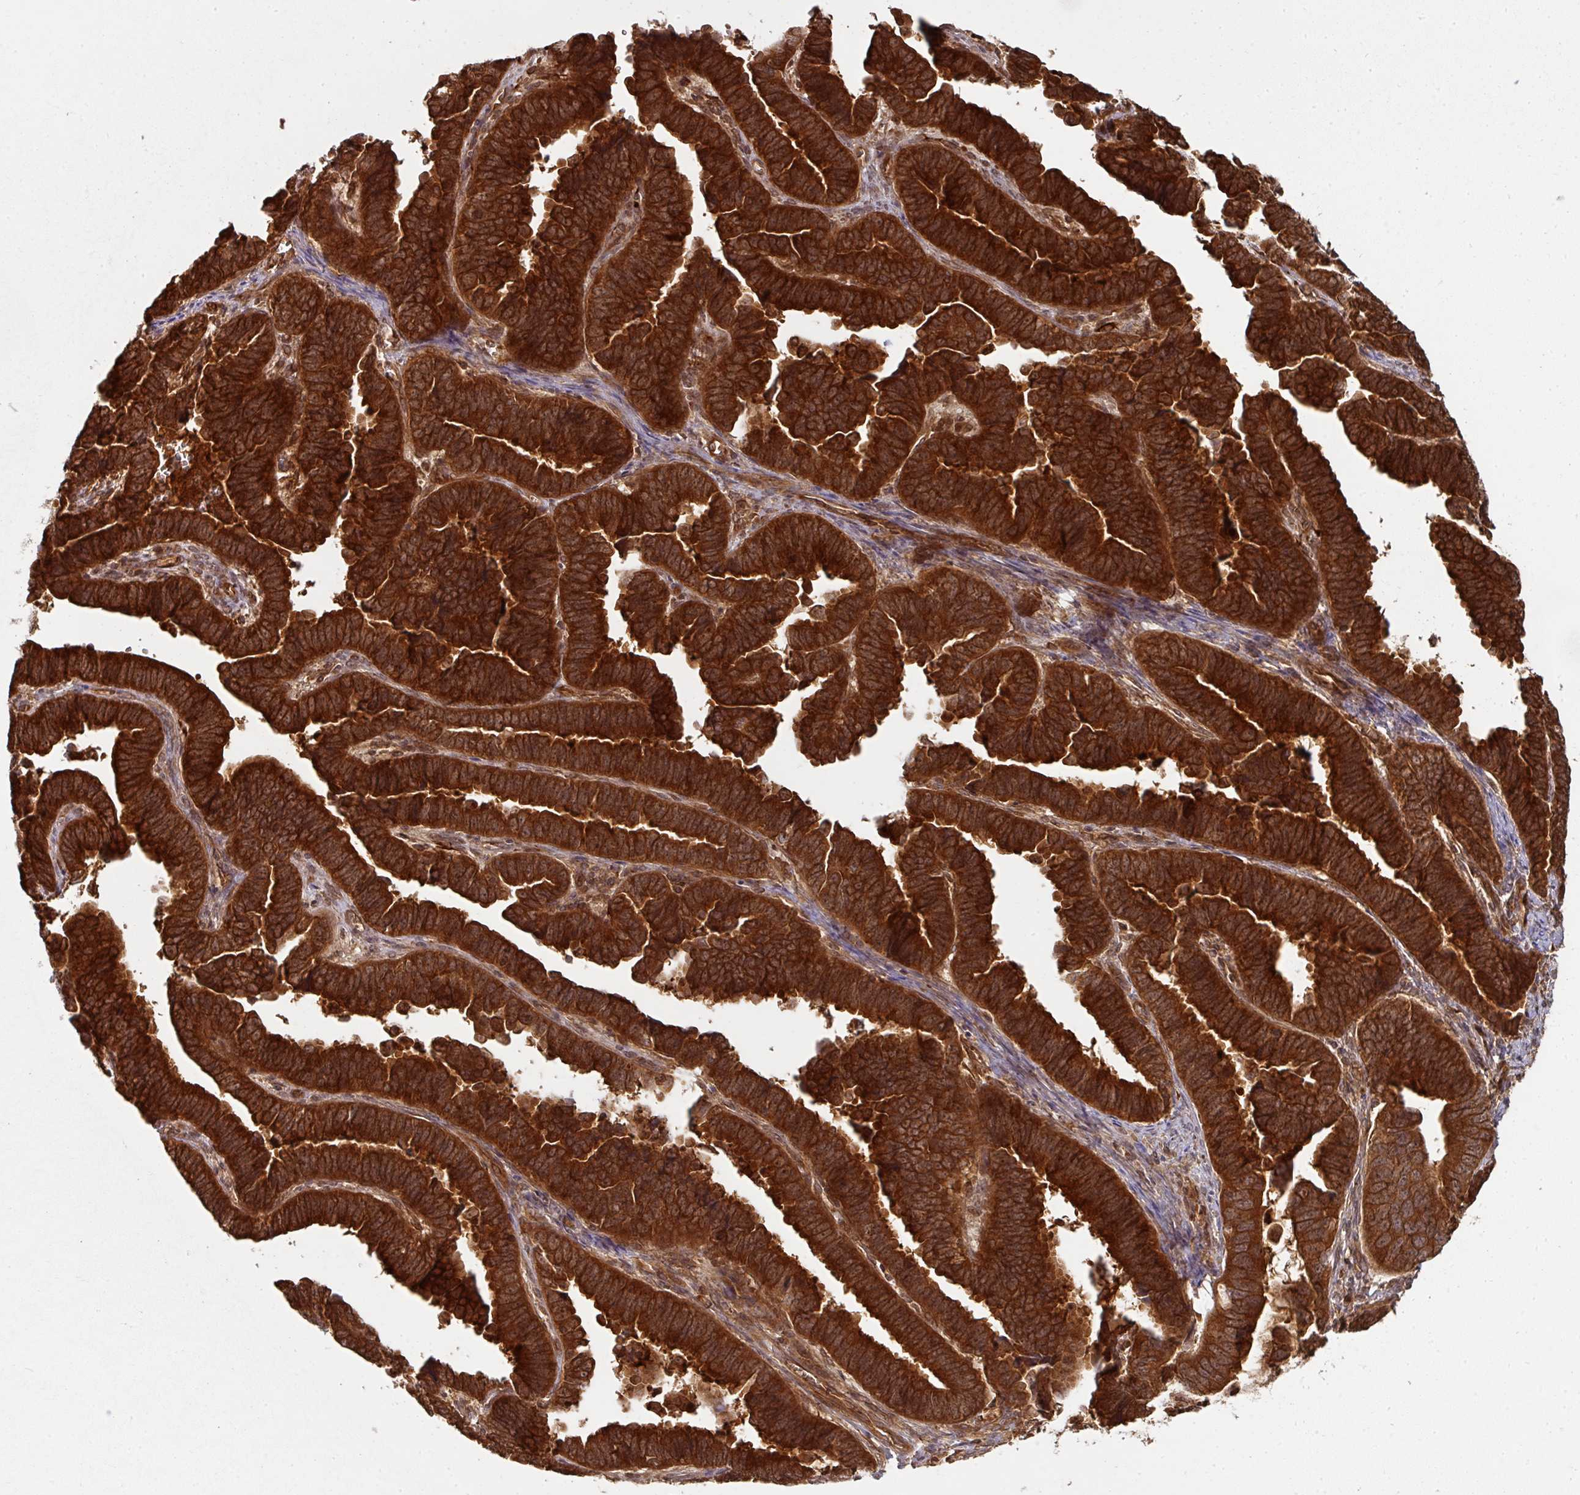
{"staining": {"intensity": "strong", "quantity": ">75%", "location": "cytoplasmic/membranous"}, "tissue": "endometrial cancer", "cell_type": "Tumor cells", "image_type": "cancer", "snomed": [{"axis": "morphology", "description": "Adenocarcinoma, NOS"}, {"axis": "topography", "description": "Endometrium"}], "caption": "Endometrial cancer stained with a brown dye exhibits strong cytoplasmic/membranous positive expression in approximately >75% of tumor cells.", "gene": "EIF4EBP2", "patient": {"sex": "female", "age": 75}}